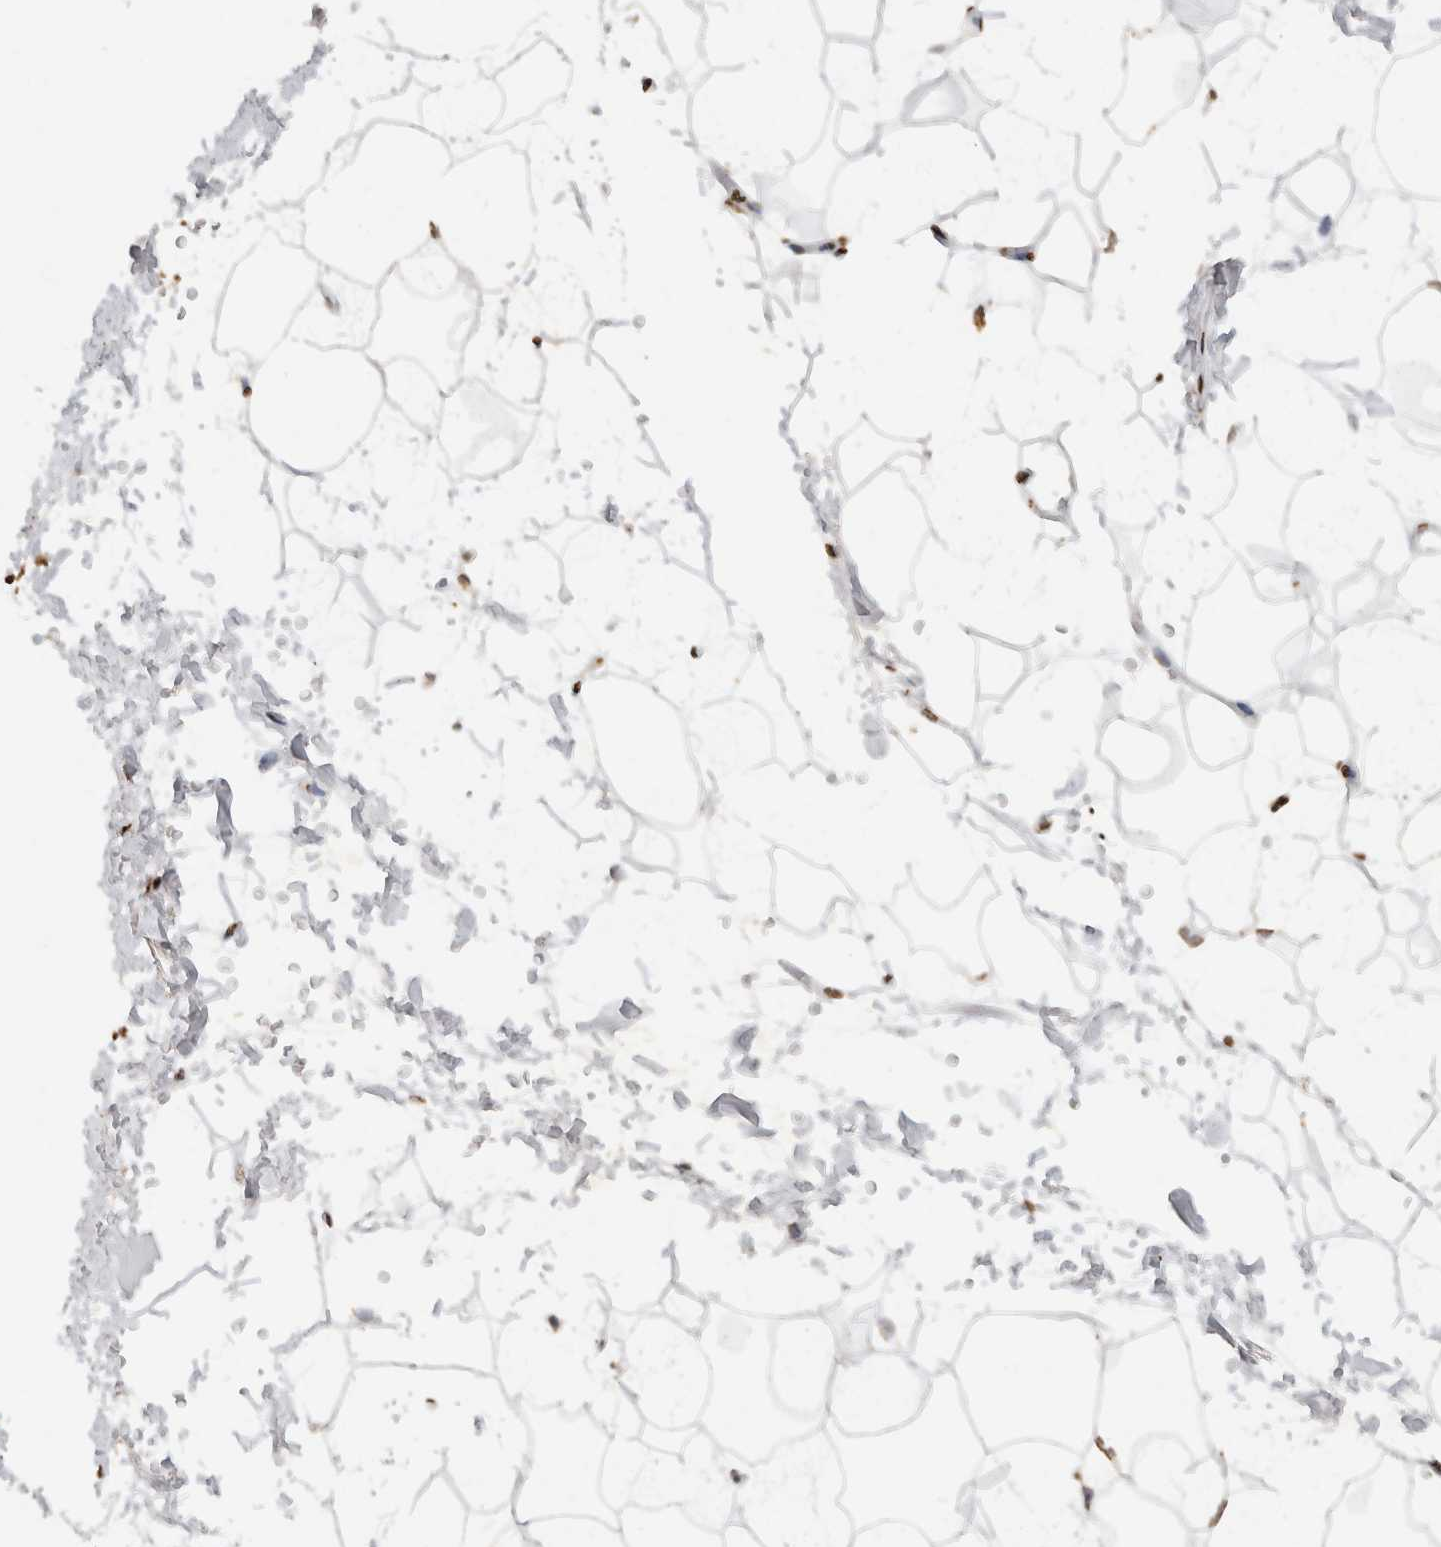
{"staining": {"intensity": "moderate", "quantity": "<25%", "location": "cytoplasmic/membranous"}, "tissue": "adipose tissue", "cell_type": "Adipocytes", "image_type": "normal", "snomed": [{"axis": "morphology", "description": "Normal tissue, NOS"}, {"axis": "topography", "description": "Soft tissue"}], "caption": "Protein expression analysis of unremarkable human adipose tissue reveals moderate cytoplasmic/membranous staining in about <25% of adipocytes. (IHC, brightfield microscopy, high magnification).", "gene": "CNTN1", "patient": {"sex": "male", "age": 72}}